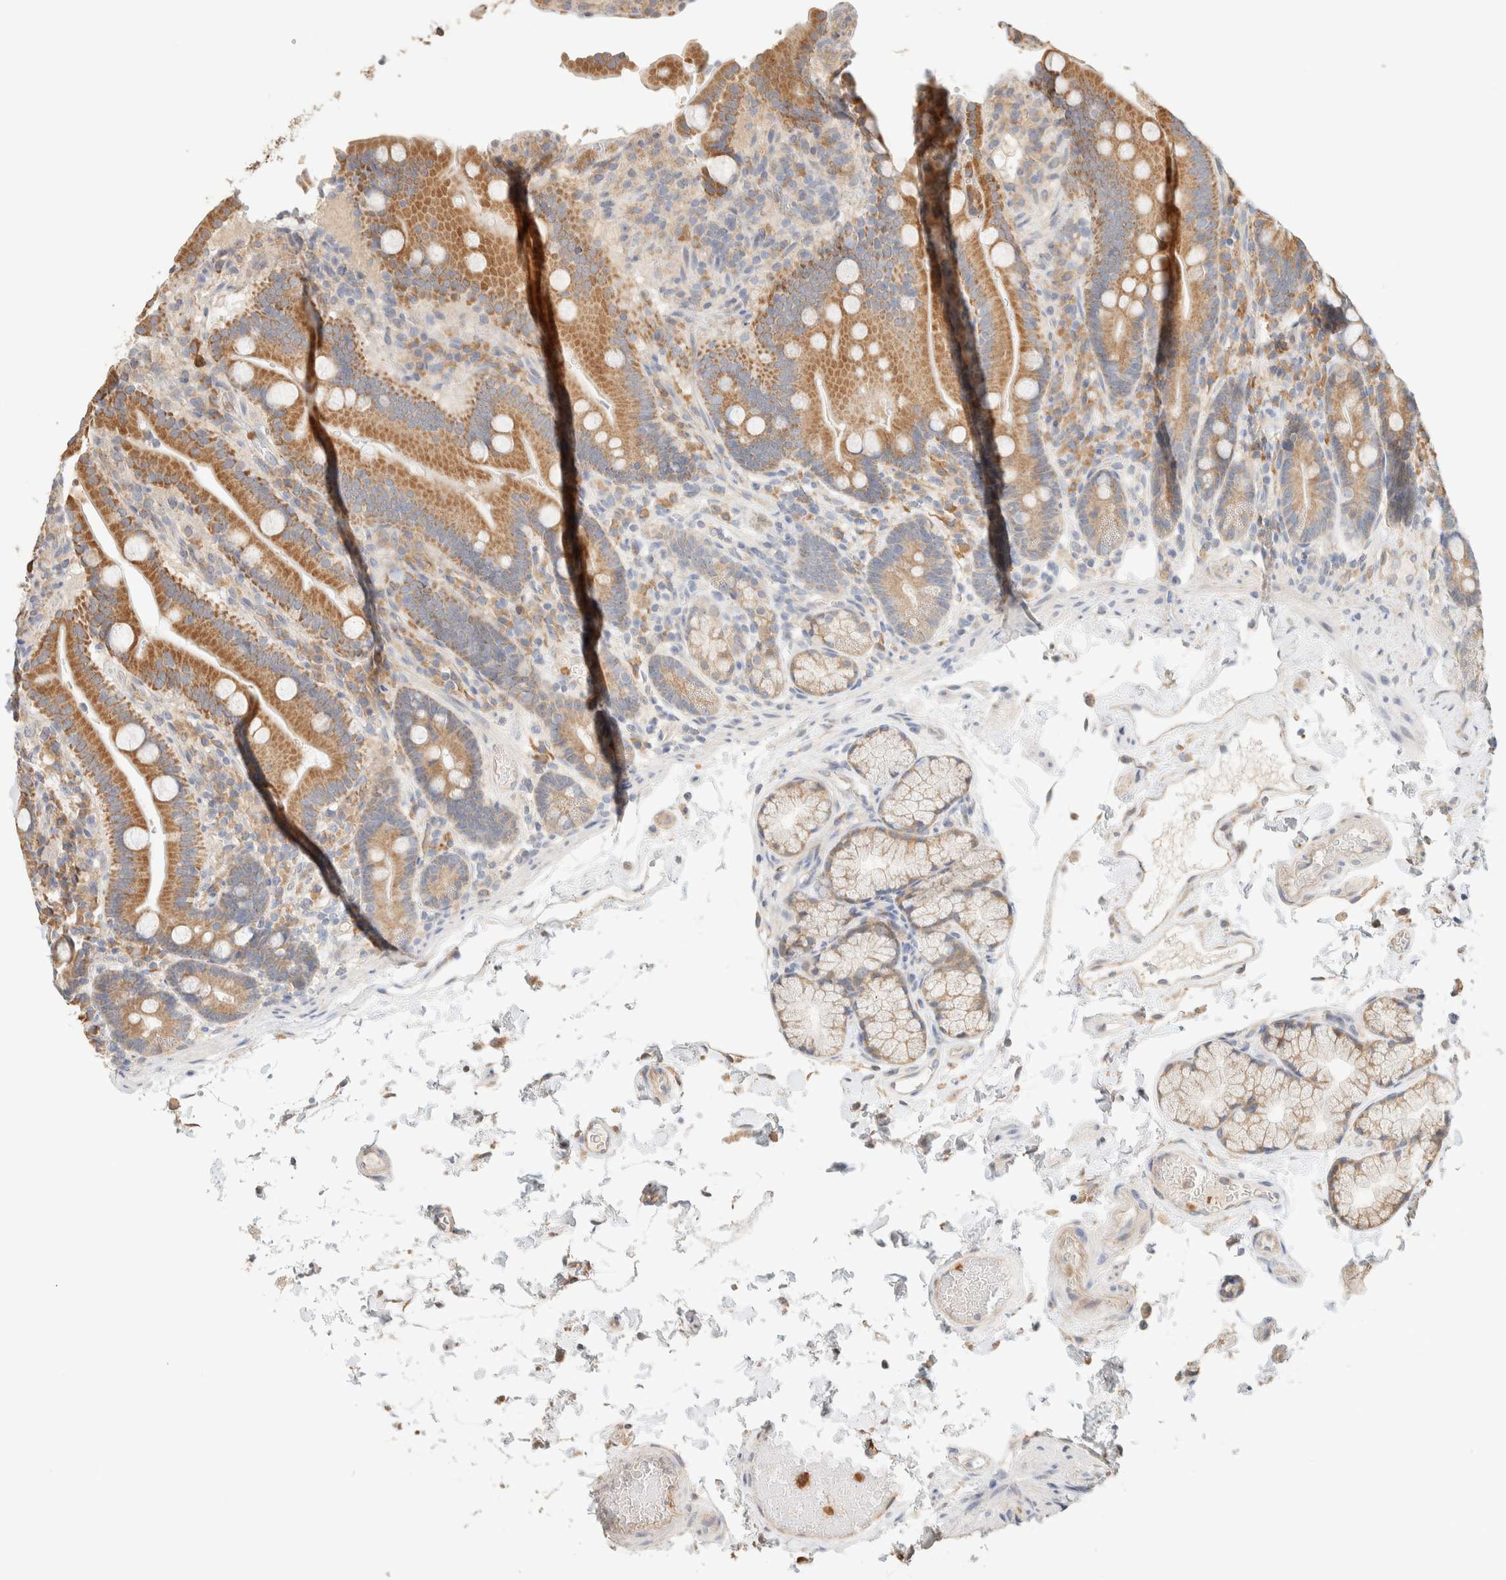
{"staining": {"intensity": "moderate", "quantity": ">75%", "location": "cytoplasmic/membranous"}, "tissue": "duodenum", "cell_type": "Glandular cells", "image_type": "normal", "snomed": [{"axis": "morphology", "description": "Normal tissue, NOS"}, {"axis": "topography", "description": "Small intestine, NOS"}], "caption": "Moderate cytoplasmic/membranous positivity for a protein is appreciated in approximately >75% of glandular cells of benign duodenum using immunohistochemistry (IHC).", "gene": "TTC3", "patient": {"sex": "female", "age": 71}}